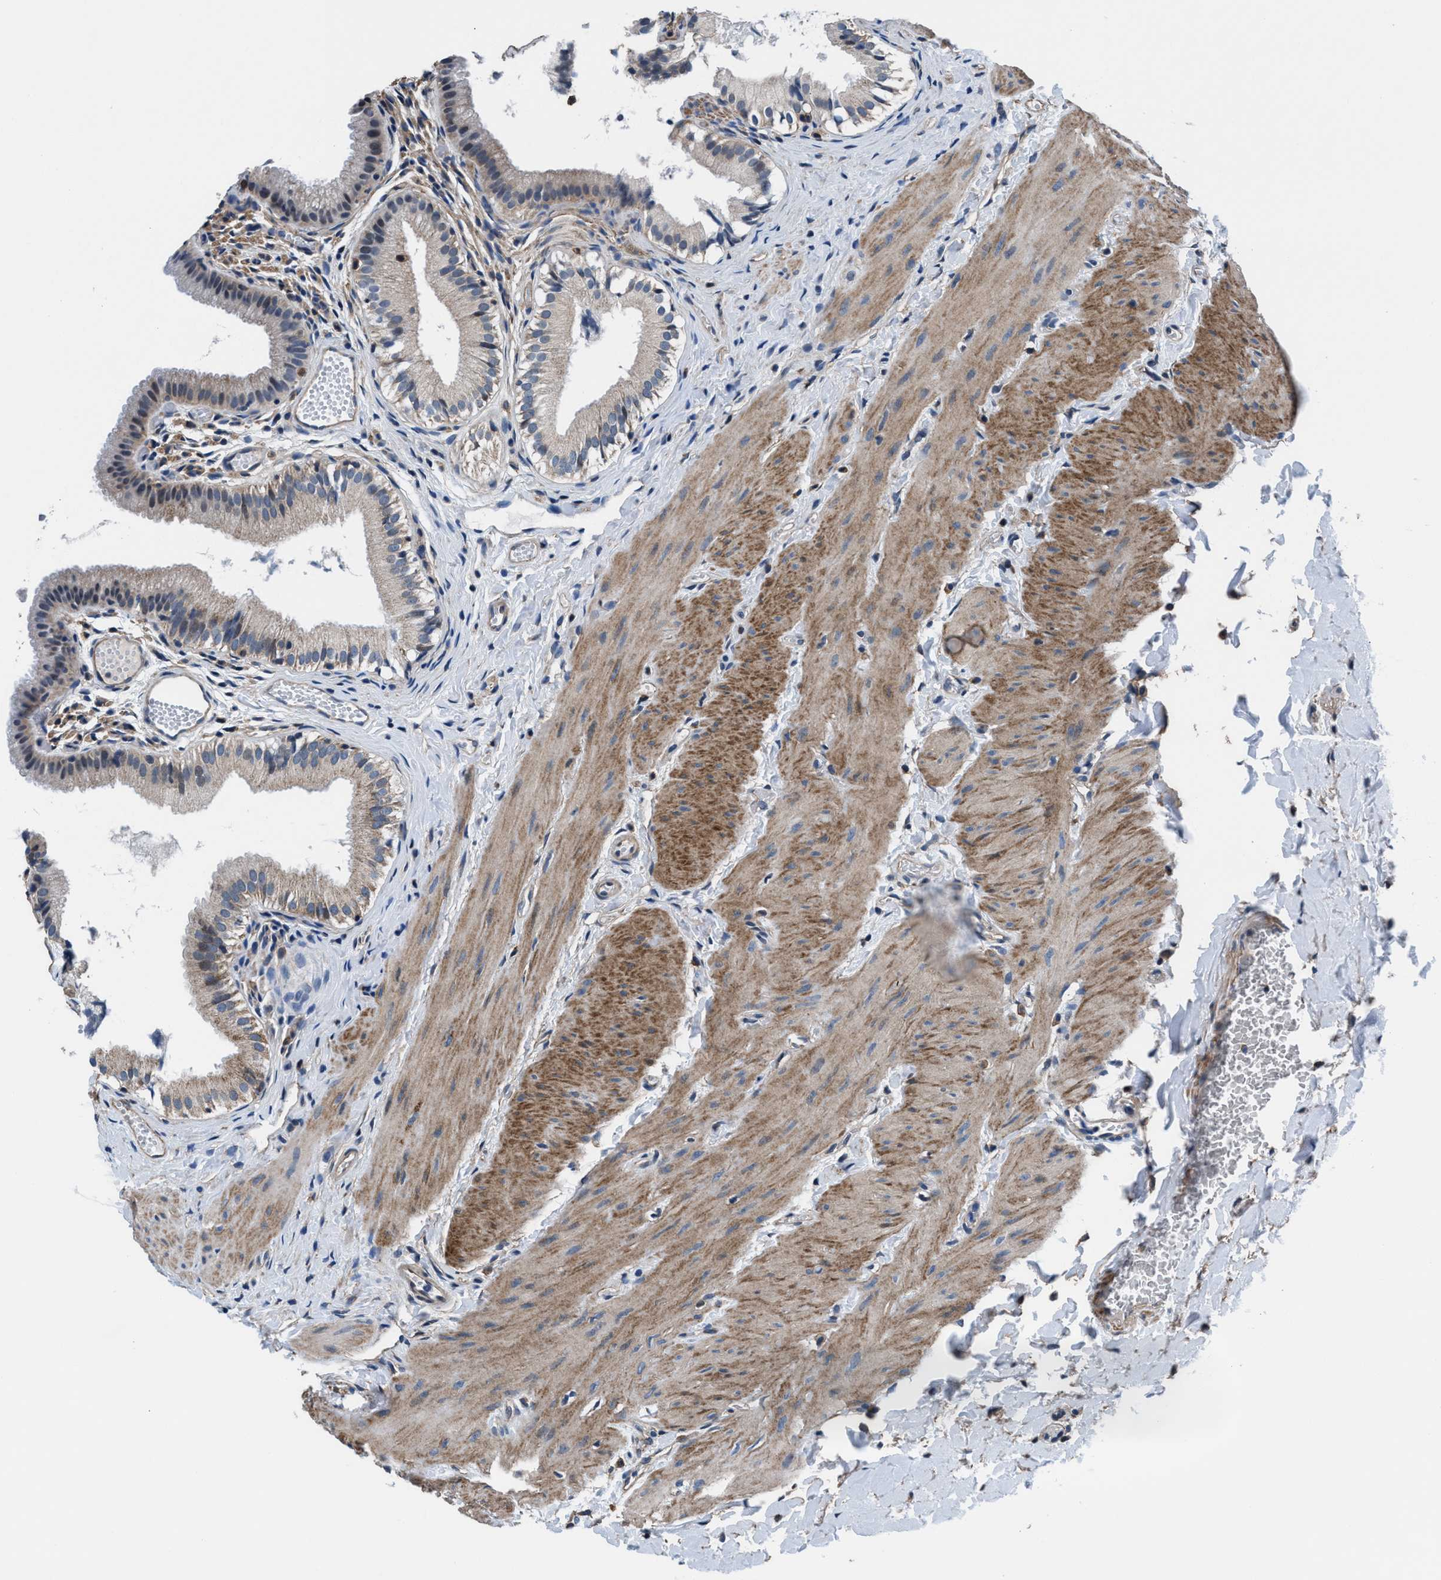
{"staining": {"intensity": "moderate", "quantity": "25%-75%", "location": "cytoplasmic/membranous"}, "tissue": "gallbladder", "cell_type": "Glandular cells", "image_type": "normal", "snomed": [{"axis": "morphology", "description": "Normal tissue, NOS"}, {"axis": "topography", "description": "Gallbladder"}], "caption": "Gallbladder stained for a protein (brown) reveals moderate cytoplasmic/membranous positive expression in approximately 25%-75% of glandular cells.", "gene": "NKTR", "patient": {"sex": "female", "age": 26}}